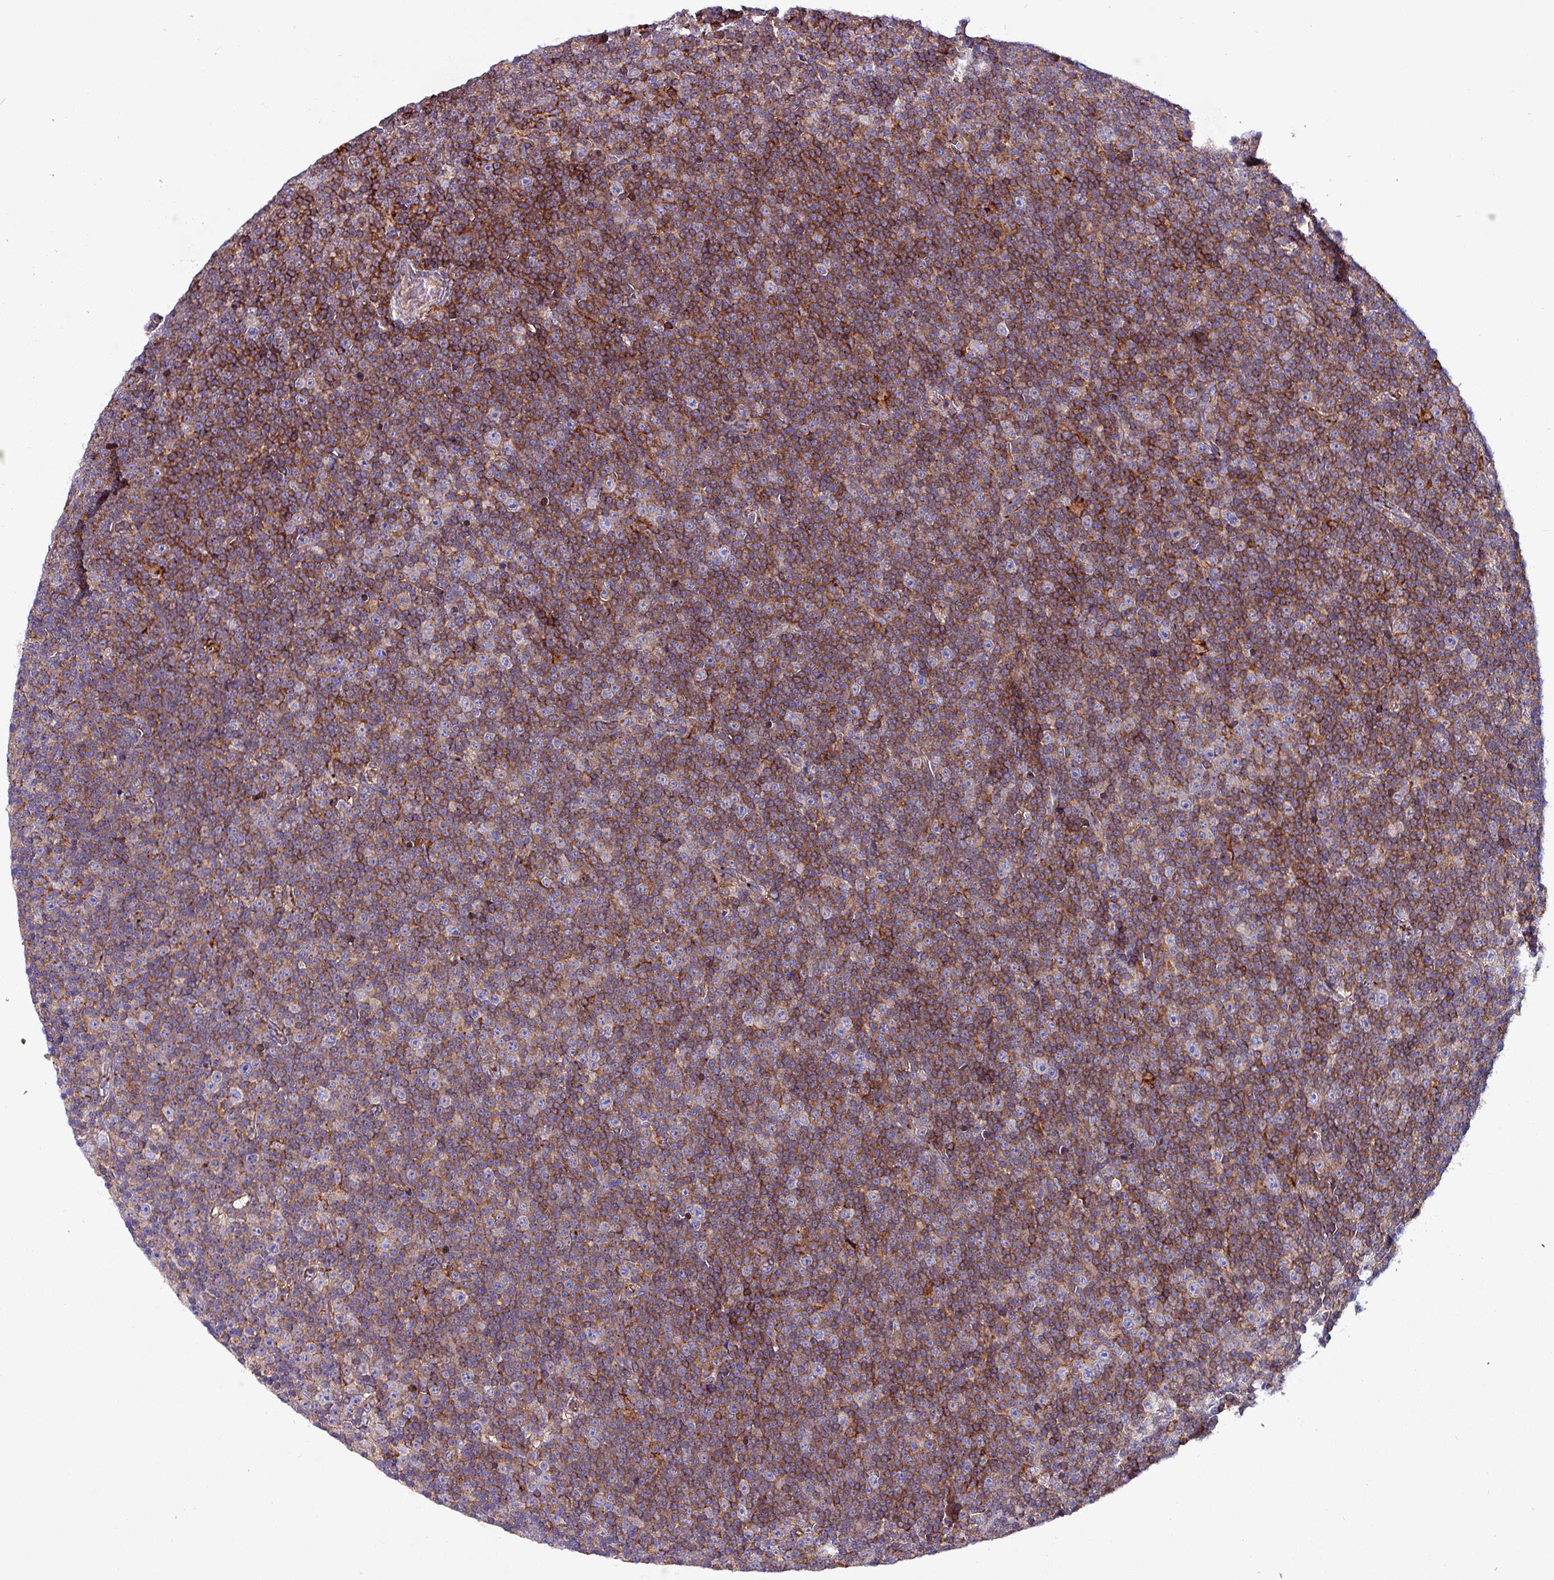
{"staining": {"intensity": "moderate", "quantity": "<25%", "location": "cytoplasmic/membranous"}, "tissue": "lymphoma", "cell_type": "Tumor cells", "image_type": "cancer", "snomed": [{"axis": "morphology", "description": "Malignant lymphoma, non-Hodgkin's type, Low grade"}, {"axis": "topography", "description": "Lymph node"}], "caption": "Tumor cells exhibit moderate cytoplasmic/membranous staining in approximately <25% of cells in lymphoma. Using DAB (3,3'-diaminobenzidine) (brown) and hematoxylin (blue) stains, captured at high magnification using brightfield microscopy.", "gene": "VAMP4", "patient": {"sex": "female", "age": 67}}